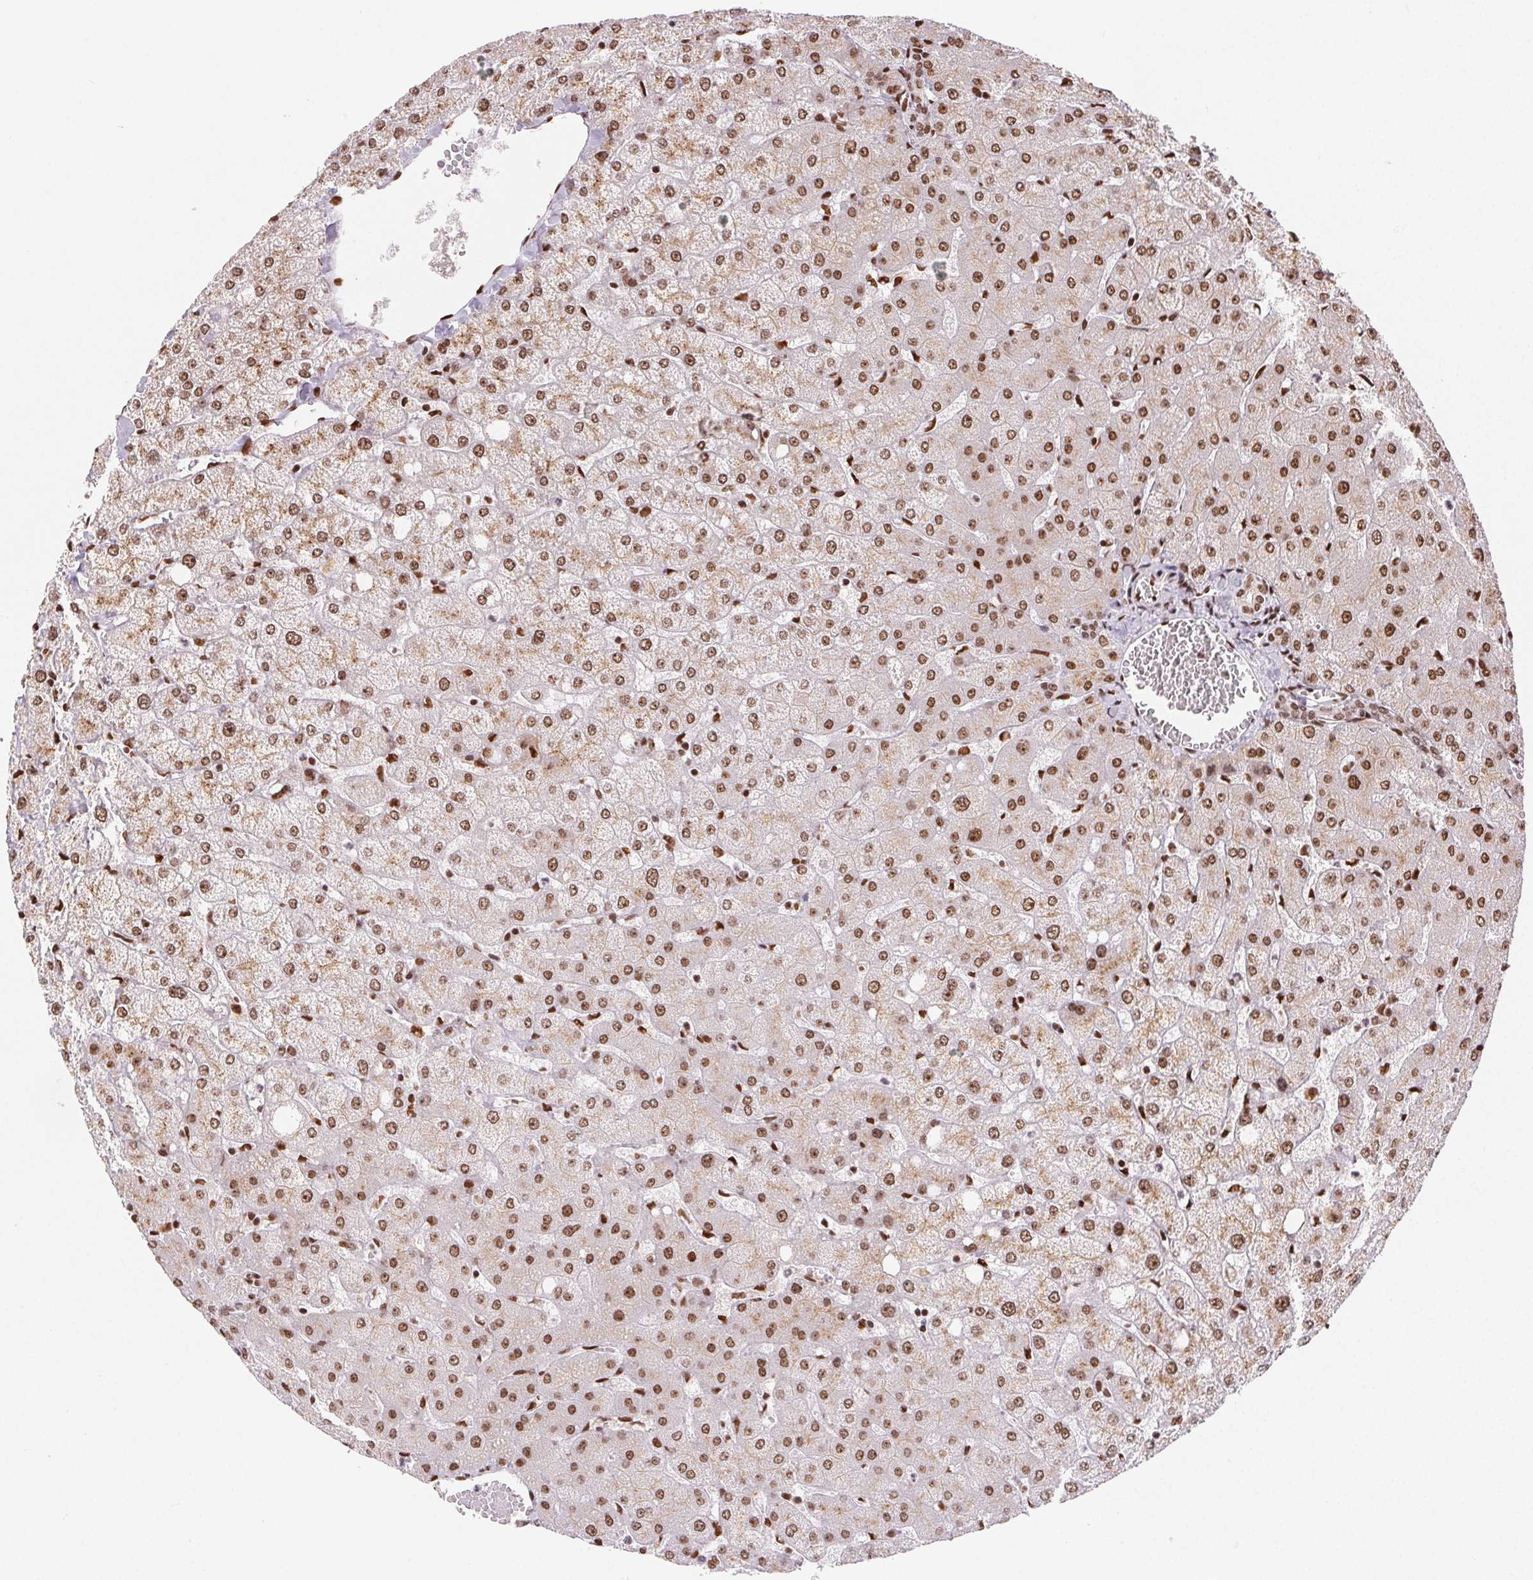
{"staining": {"intensity": "moderate", "quantity": ">75%", "location": "nuclear"}, "tissue": "liver", "cell_type": "Cholangiocytes", "image_type": "normal", "snomed": [{"axis": "morphology", "description": "Normal tissue, NOS"}, {"axis": "topography", "description": "Liver"}], "caption": "Unremarkable liver displays moderate nuclear staining in about >75% of cholangiocytes.", "gene": "ZNF80", "patient": {"sex": "female", "age": 54}}